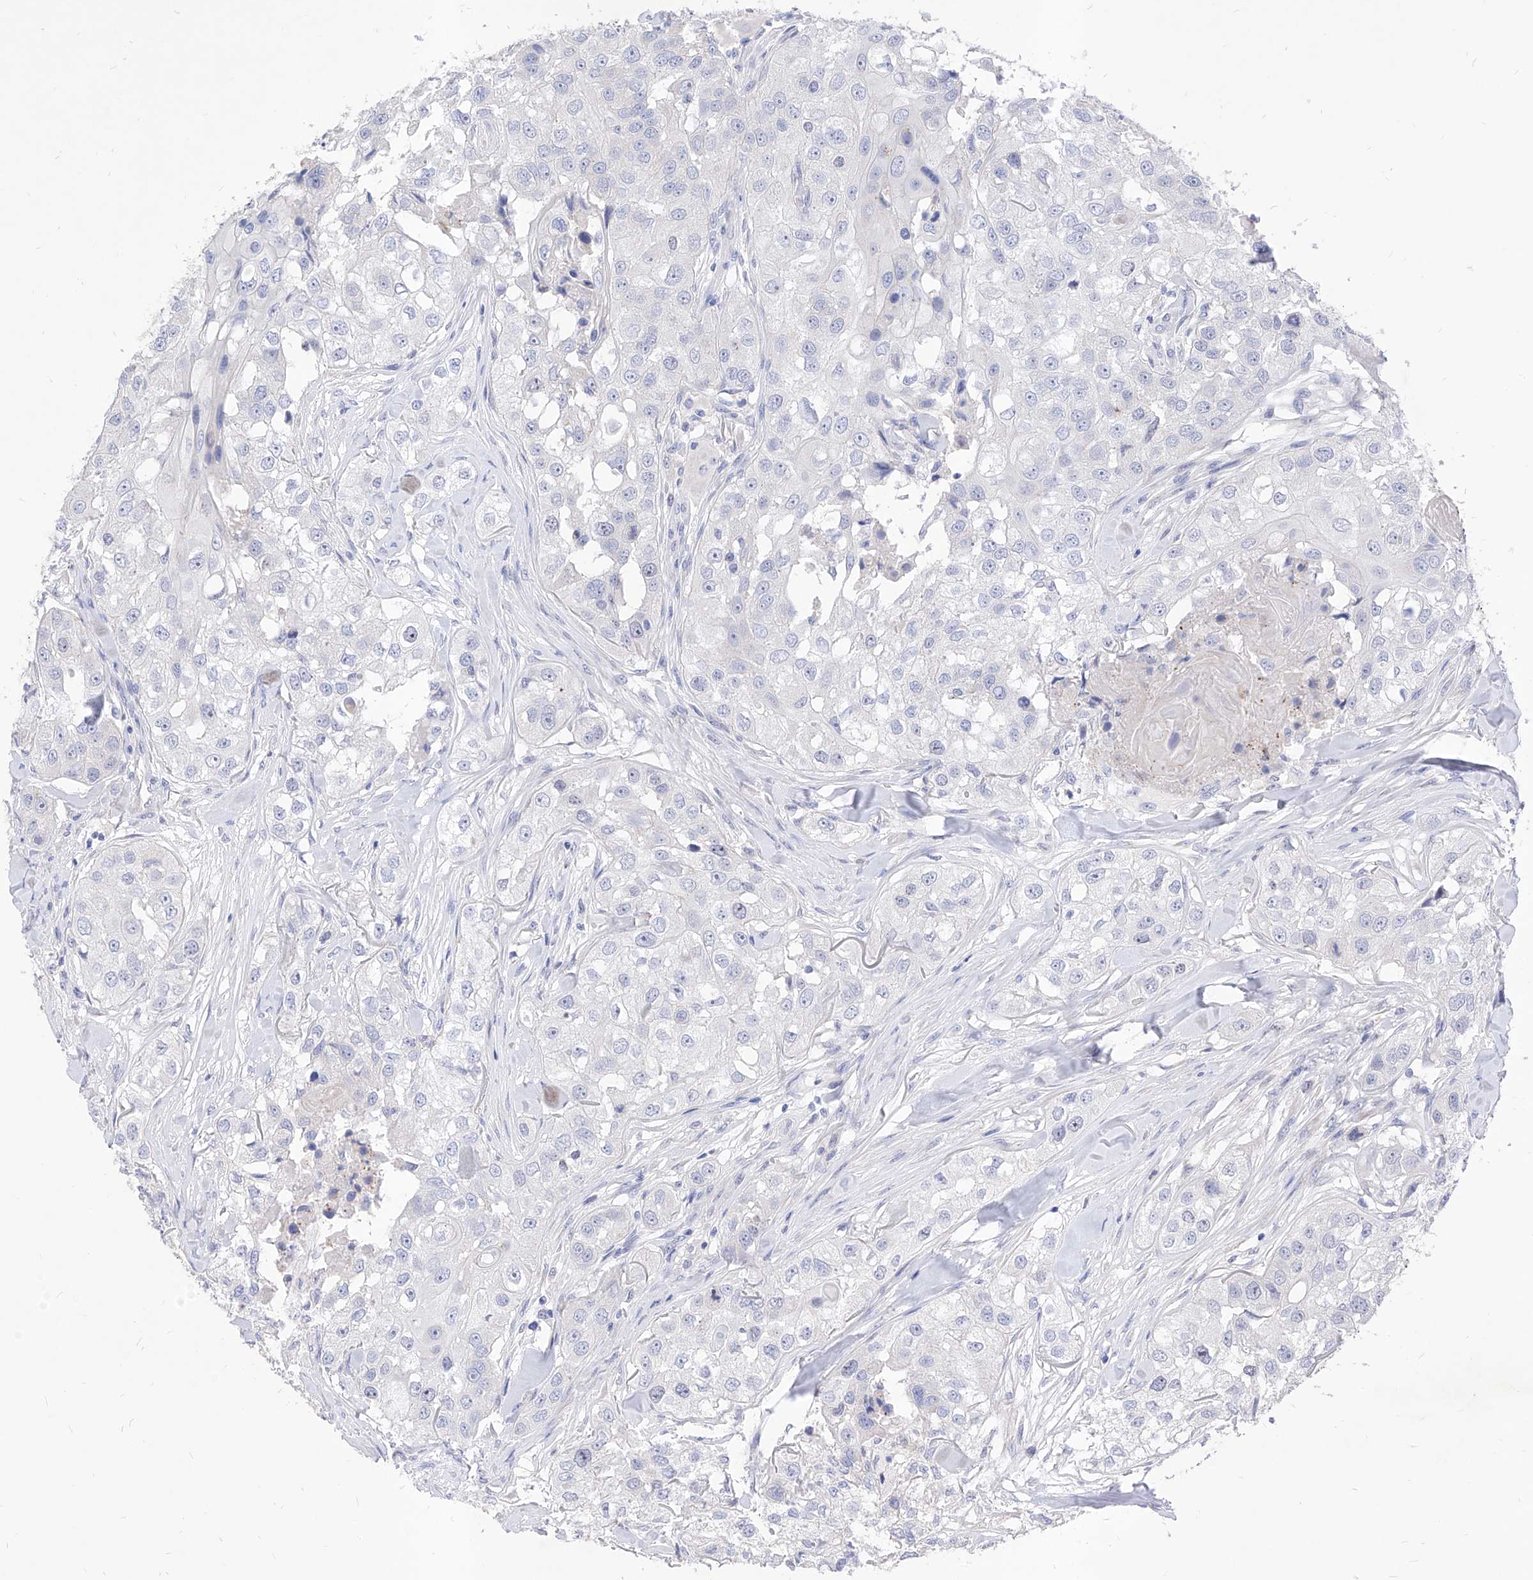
{"staining": {"intensity": "negative", "quantity": "none", "location": "none"}, "tissue": "head and neck cancer", "cell_type": "Tumor cells", "image_type": "cancer", "snomed": [{"axis": "morphology", "description": "Normal tissue, NOS"}, {"axis": "morphology", "description": "Squamous cell carcinoma, NOS"}, {"axis": "topography", "description": "Skeletal muscle"}, {"axis": "topography", "description": "Head-Neck"}], "caption": "IHC of head and neck squamous cell carcinoma displays no expression in tumor cells.", "gene": "VAX1", "patient": {"sex": "male", "age": 51}}